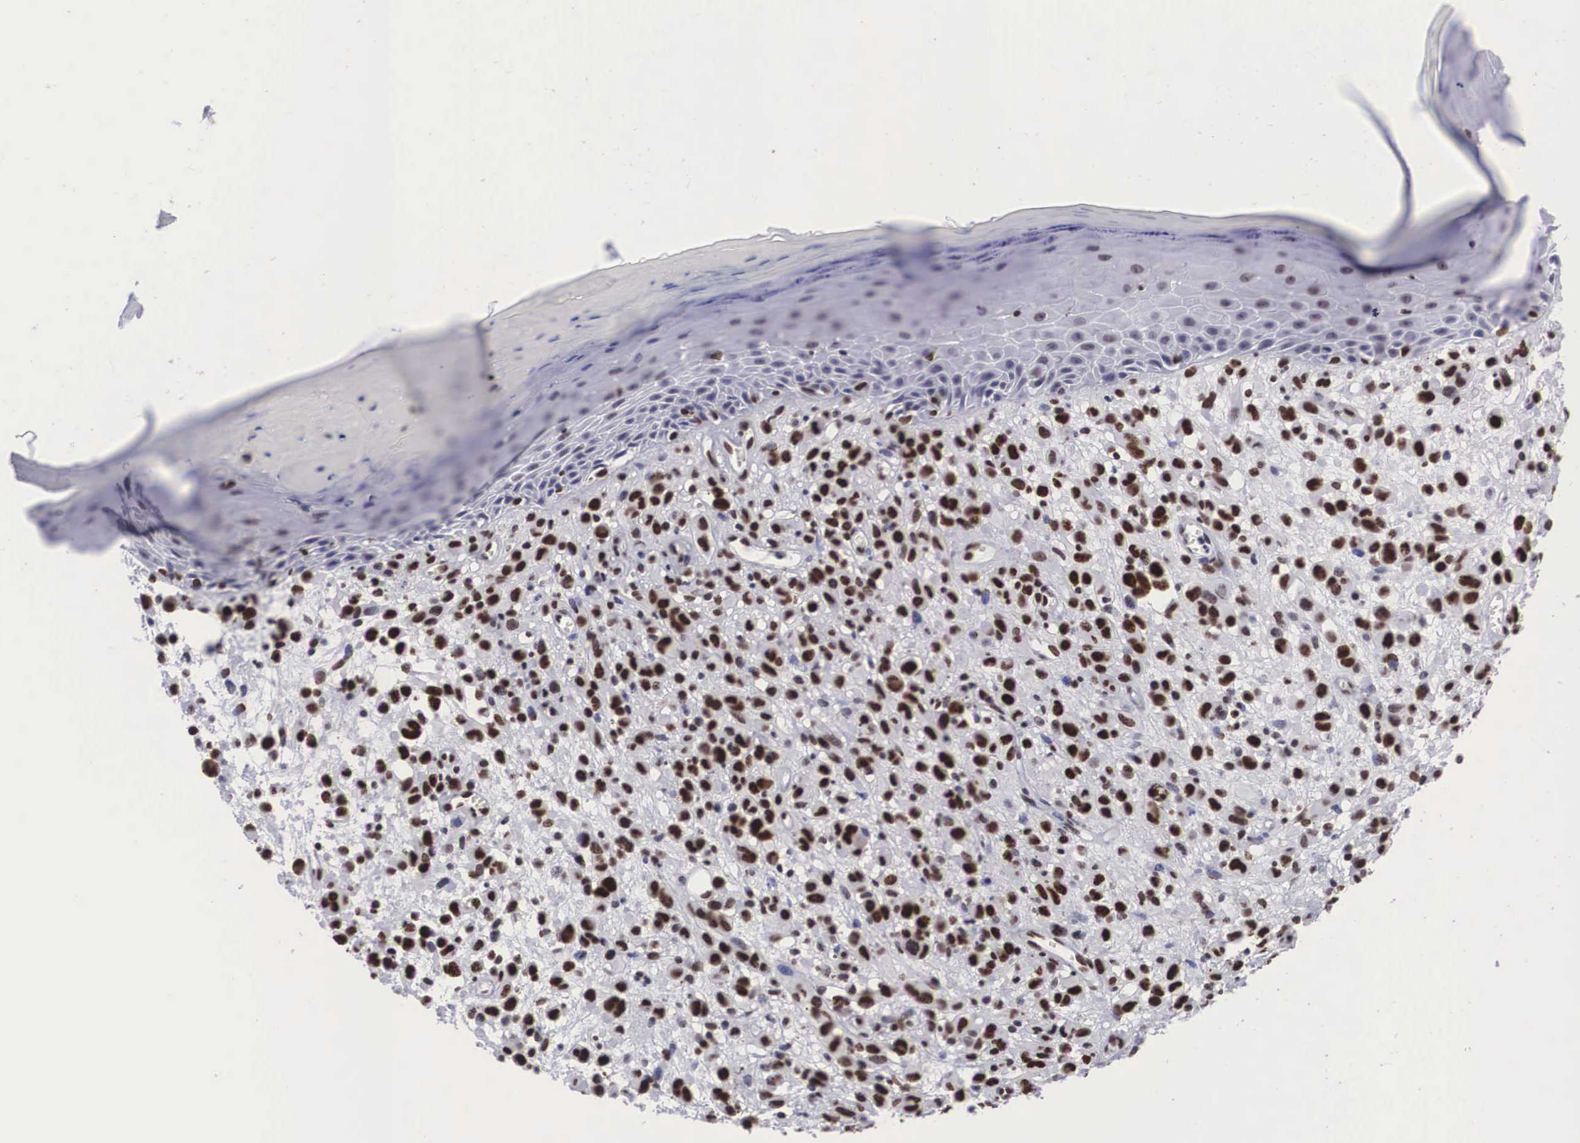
{"staining": {"intensity": "strong", "quantity": ">75%", "location": "nuclear"}, "tissue": "melanoma", "cell_type": "Tumor cells", "image_type": "cancer", "snomed": [{"axis": "morphology", "description": "Malignant melanoma, NOS"}, {"axis": "topography", "description": "Skin"}], "caption": "Brown immunohistochemical staining in malignant melanoma reveals strong nuclear staining in about >75% of tumor cells. The staining was performed using DAB (3,3'-diaminobenzidine), with brown indicating positive protein expression. Nuclei are stained blue with hematoxylin.", "gene": "MECP2", "patient": {"sex": "male", "age": 51}}